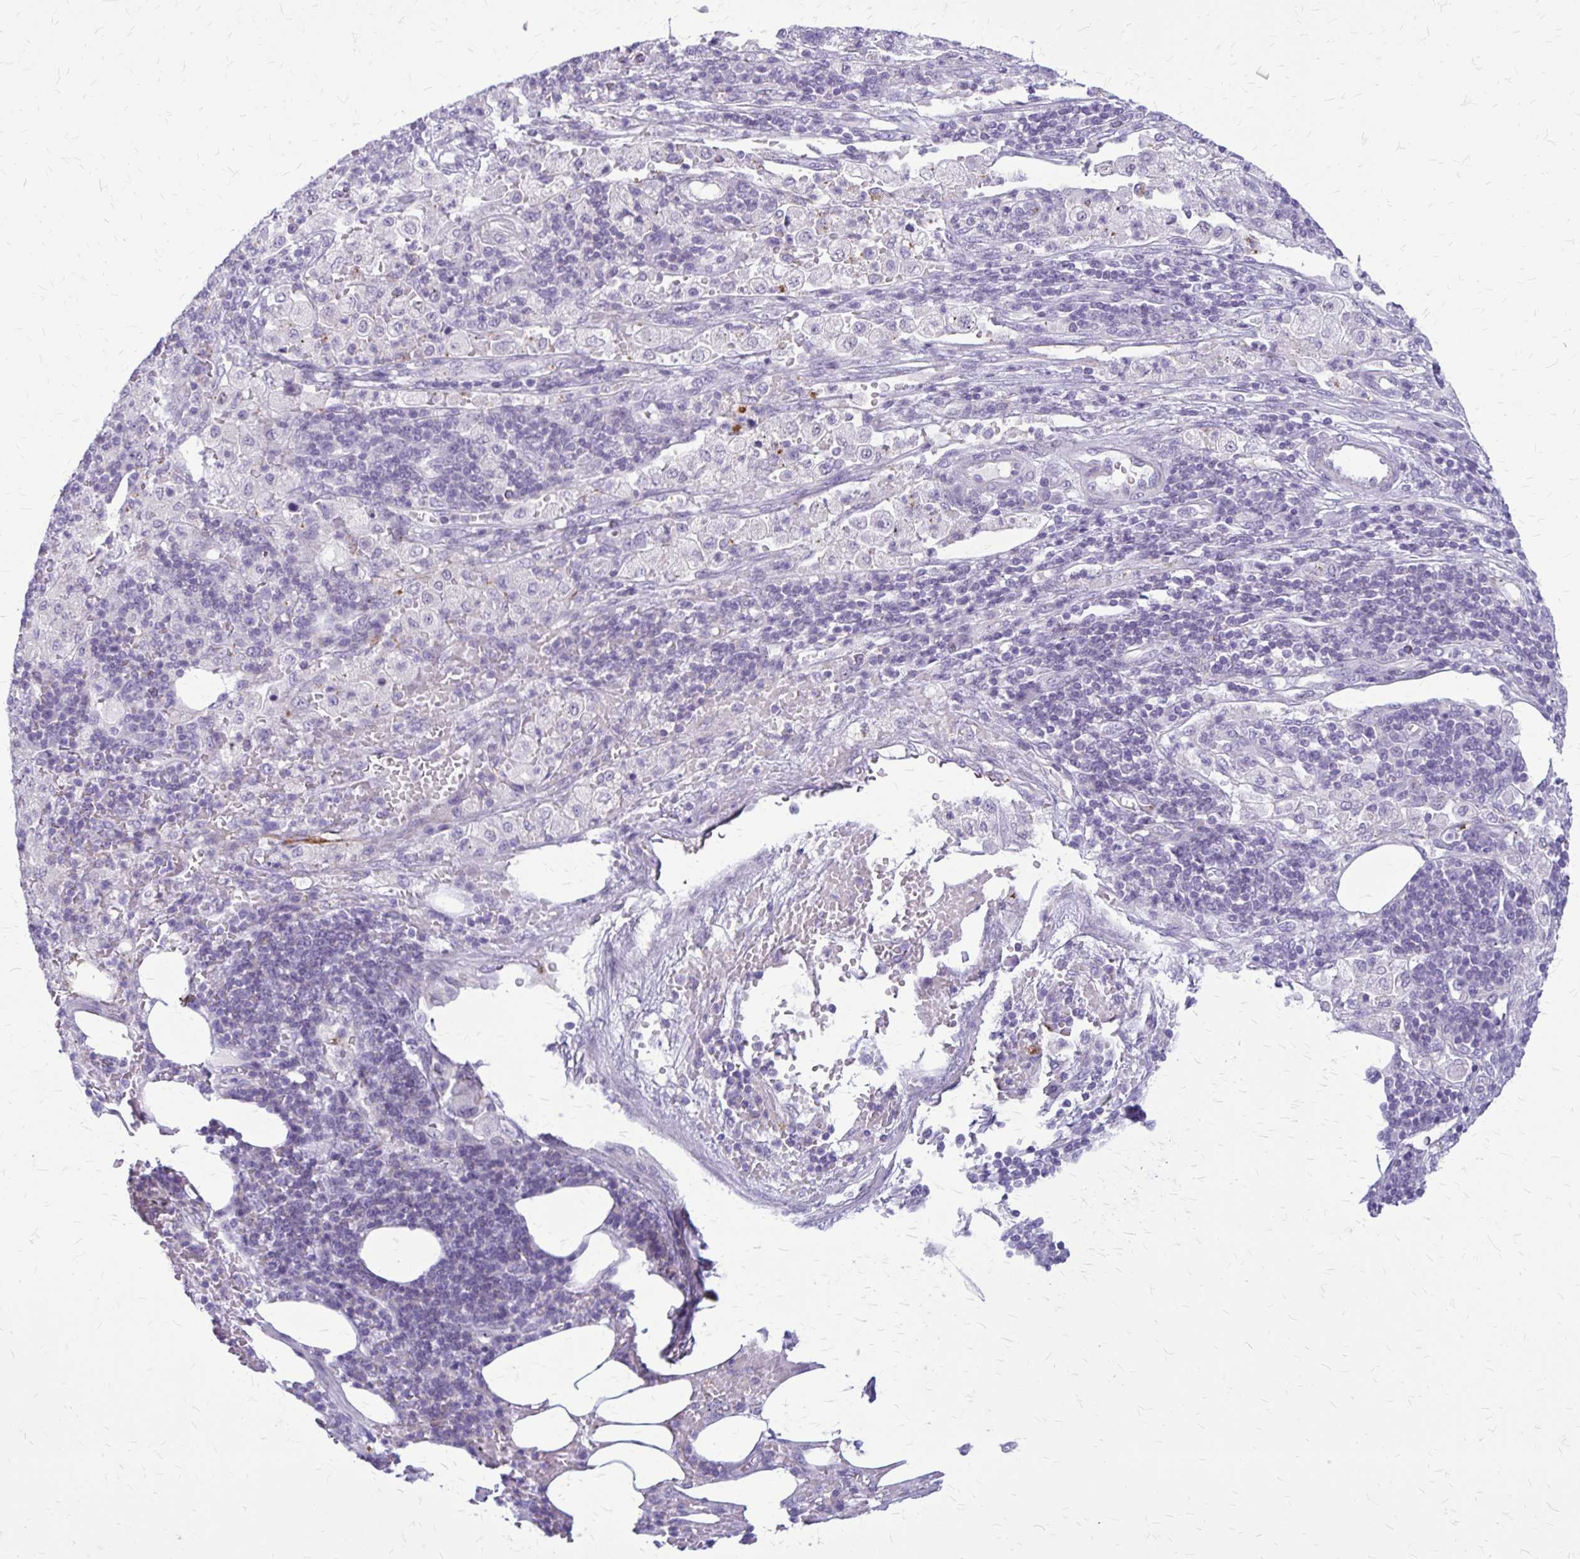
{"staining": {"intensity": "negative", "quantity": "none", "location": "none"}, "tissue": "pancreatic cancer", "cell_type": "Tumor cells", "image_type": "cancer", "snomed": [{"axis": "morphology", "description": "Adenocarcinoma, NOS"}, {"axis": "topography", "description": "Pancreas"}], "caption": "The micrograph reveals no staining of tumor cells in pancreatic adenocarcinoma.", "gene": "GP9", "patient": {"sex": "female", "age": 61}}